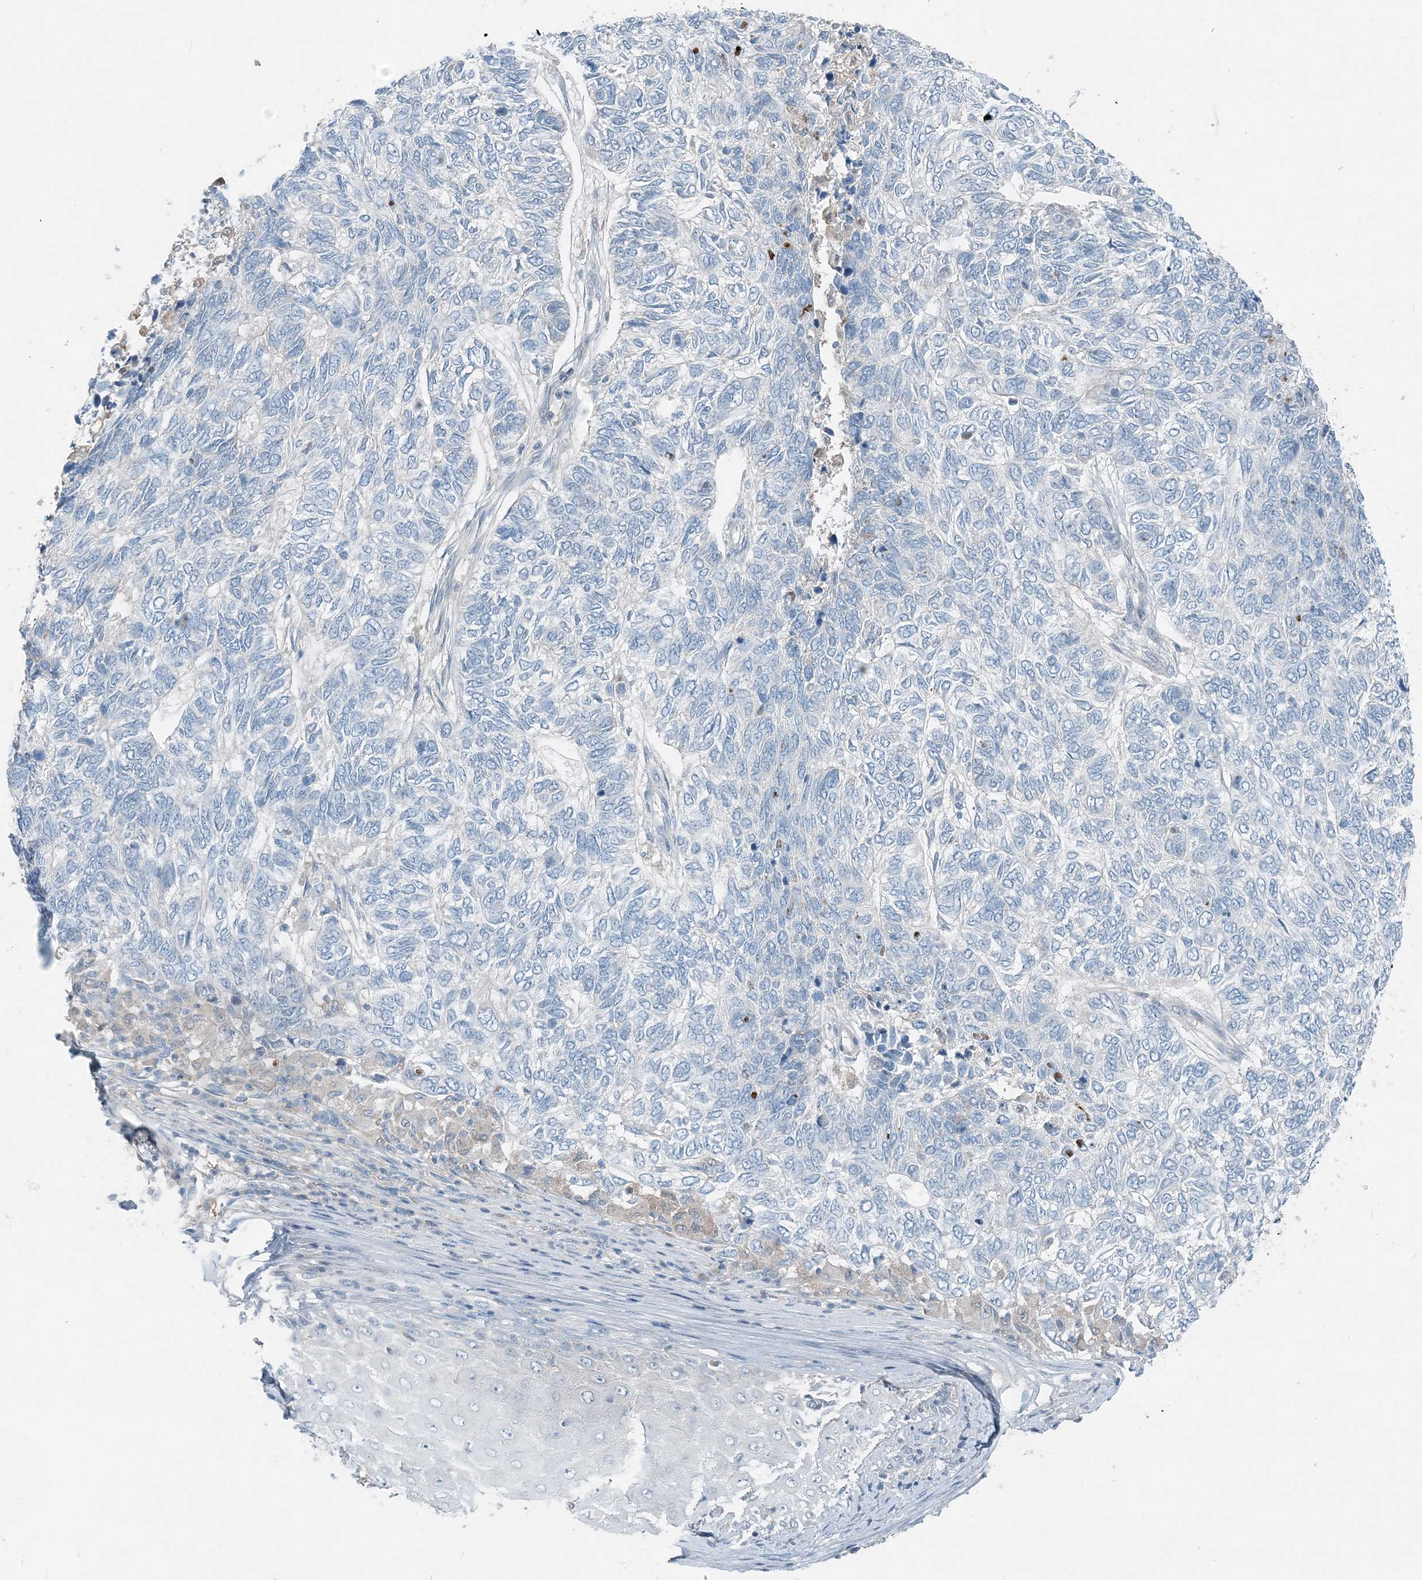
{"staining": {"intensity": "negative", "quantity": "none", "location": "none"}, "tissue": "skin cancer", "cell_type": "Tumor cells", "image_type": "cancer", "snomed": [{"axis": "morphology", "description": "Basal cell carcinoma"}, {"axis": "topography", "description": "Skin"}], "caption": "Tumor cells show no significant expression in skin cancer (basal cell carcinoma).", "gene": "ARMH1", "patient": {"sex": "female", "age": 65}}